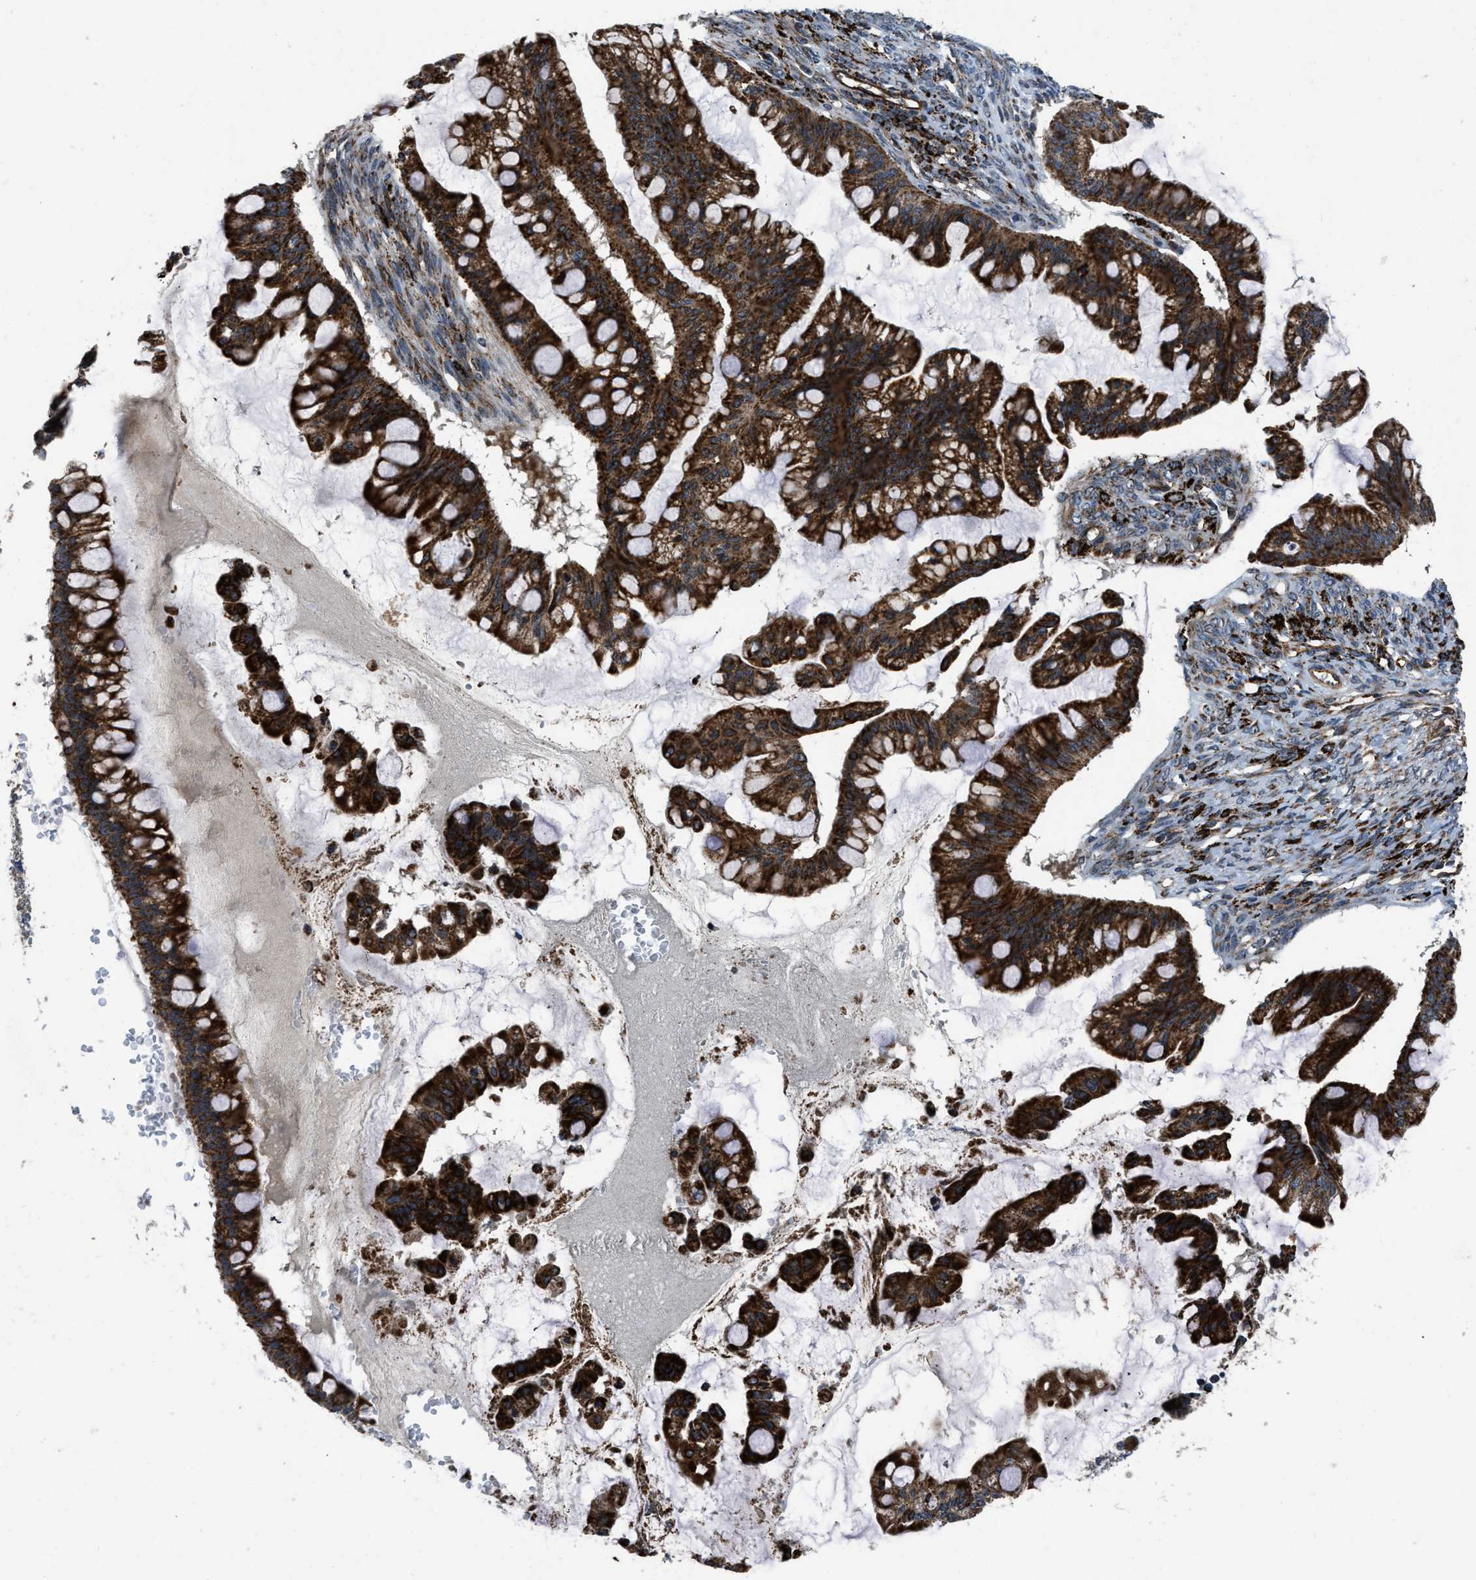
{"staining": {"intensity": "strong", "quantity": ">75%", "location": "cytoplasmic/membranous"}, "tissue": "ovarian cancer", "cell_type": "Tumor cells", "image_type": "cancer", "snomed": [{"axis": "morphology", "description": "Cystadenocarcinoma, mucinous, NOS"}, {"axis": "topography", "description": "Ovary"}], "caption": "IHC histopathology image of neoplastic tissue: ovarian cancer stained using immunohistochemistry (IHC) shows high levels of strong protein expression localized specifically in the cytoplasmic/membranous of tumor cells, appearing as a cytoplasmic/membranous brown color.", "gene": "GSDME", "patient": {"sex": "female", "age": 73}}